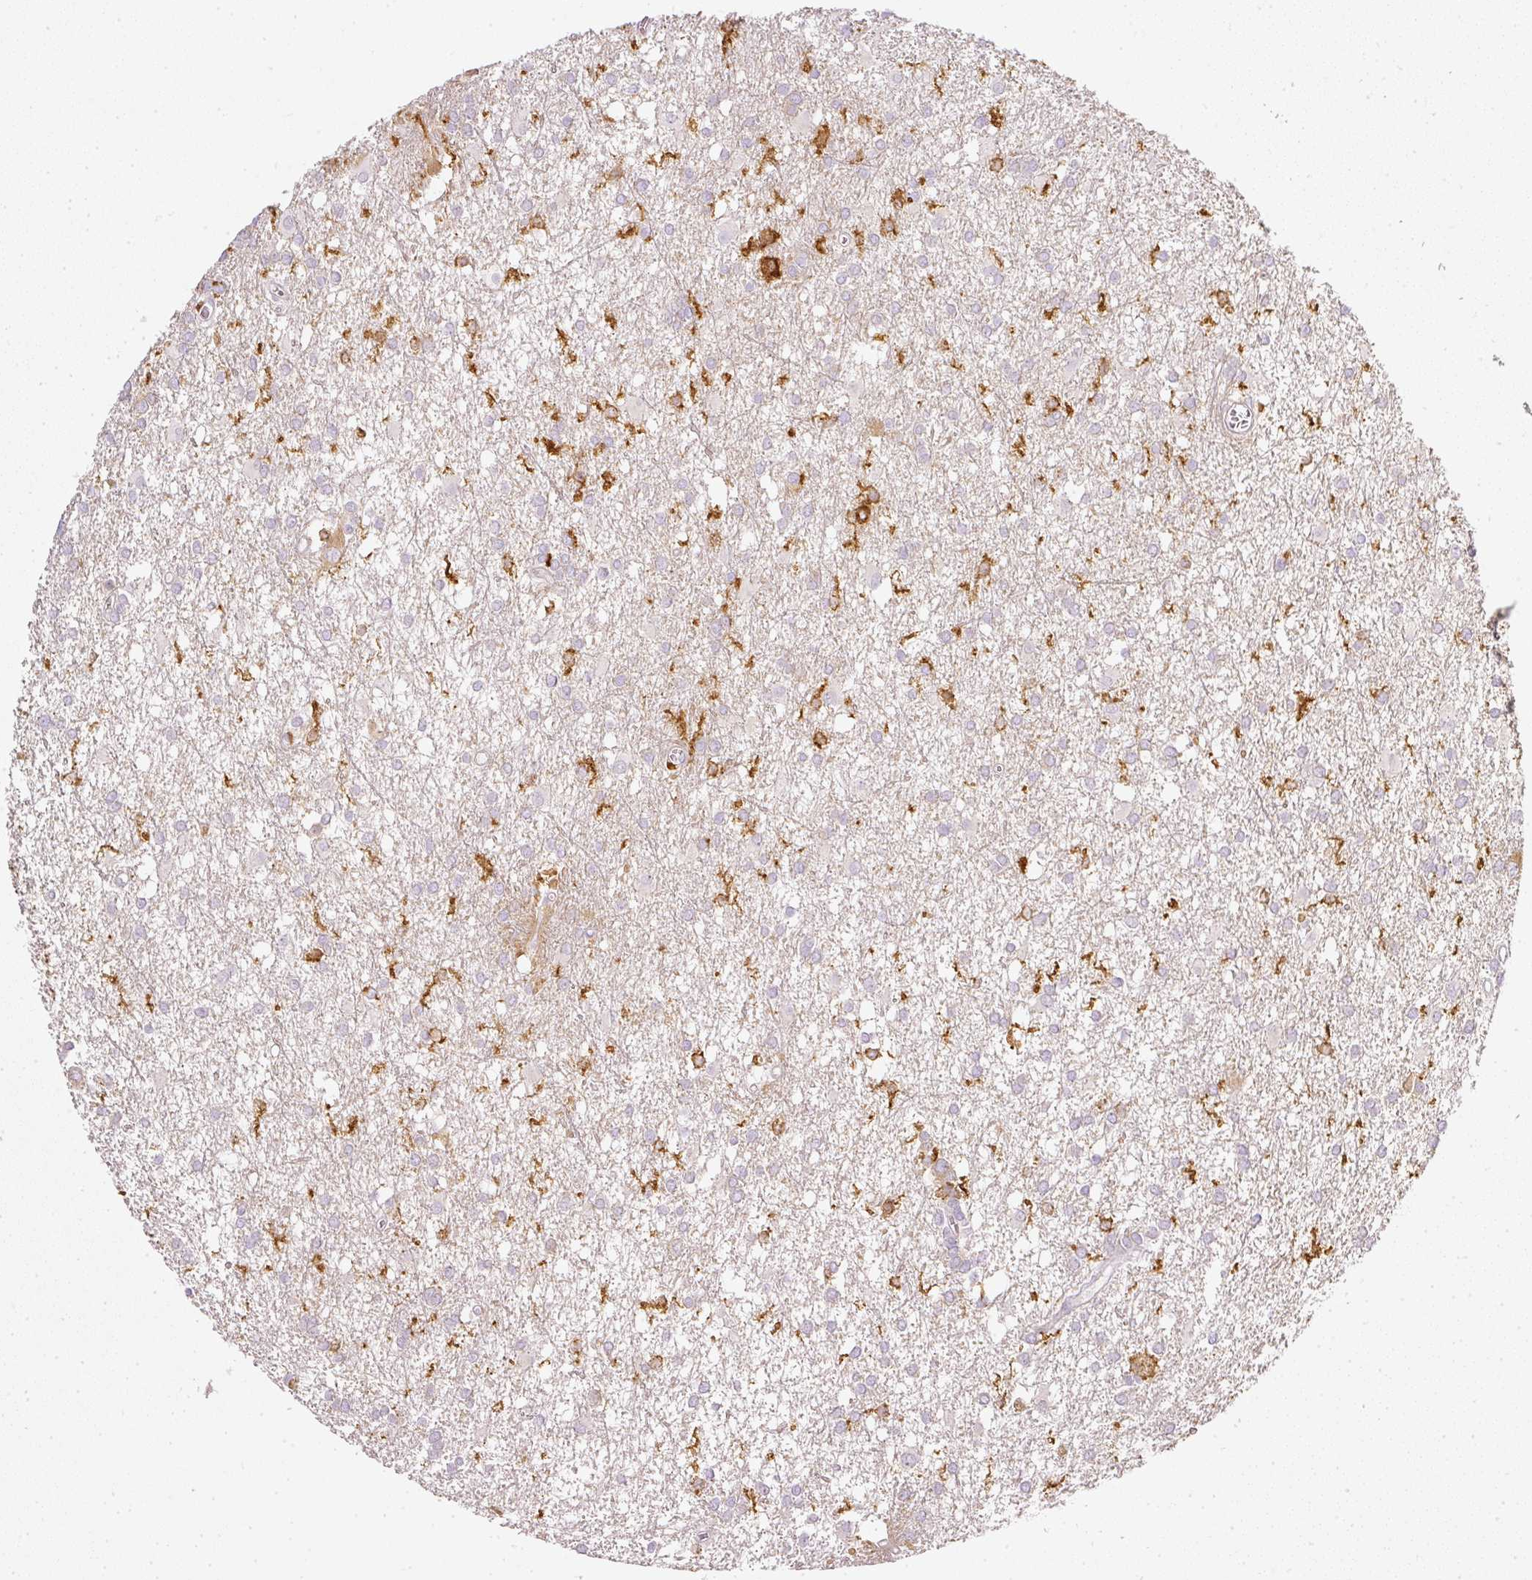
{"staining": {"intensity": "negative", "quantity": "none", "location": "none"}, "tissue": "glioma", "cell_type": "Tumor cells", "image_type": "cancer", "snomed": [{"axis": "morphology", "description": "Glioma, malignant, High grade"}, {"axis": "topography", "description": "Brain"}], "caption": "Histopathology image shows no protein staining in tumor cells of glioma tissue. Brightfield microscopy of IHC stained with DAB (3,3'-diaminobenzidine) (brown) and hematoxylin (blue), captured at high magnification.", "gene": "EVL", "patient": {"sex": "male", "age": 48}}